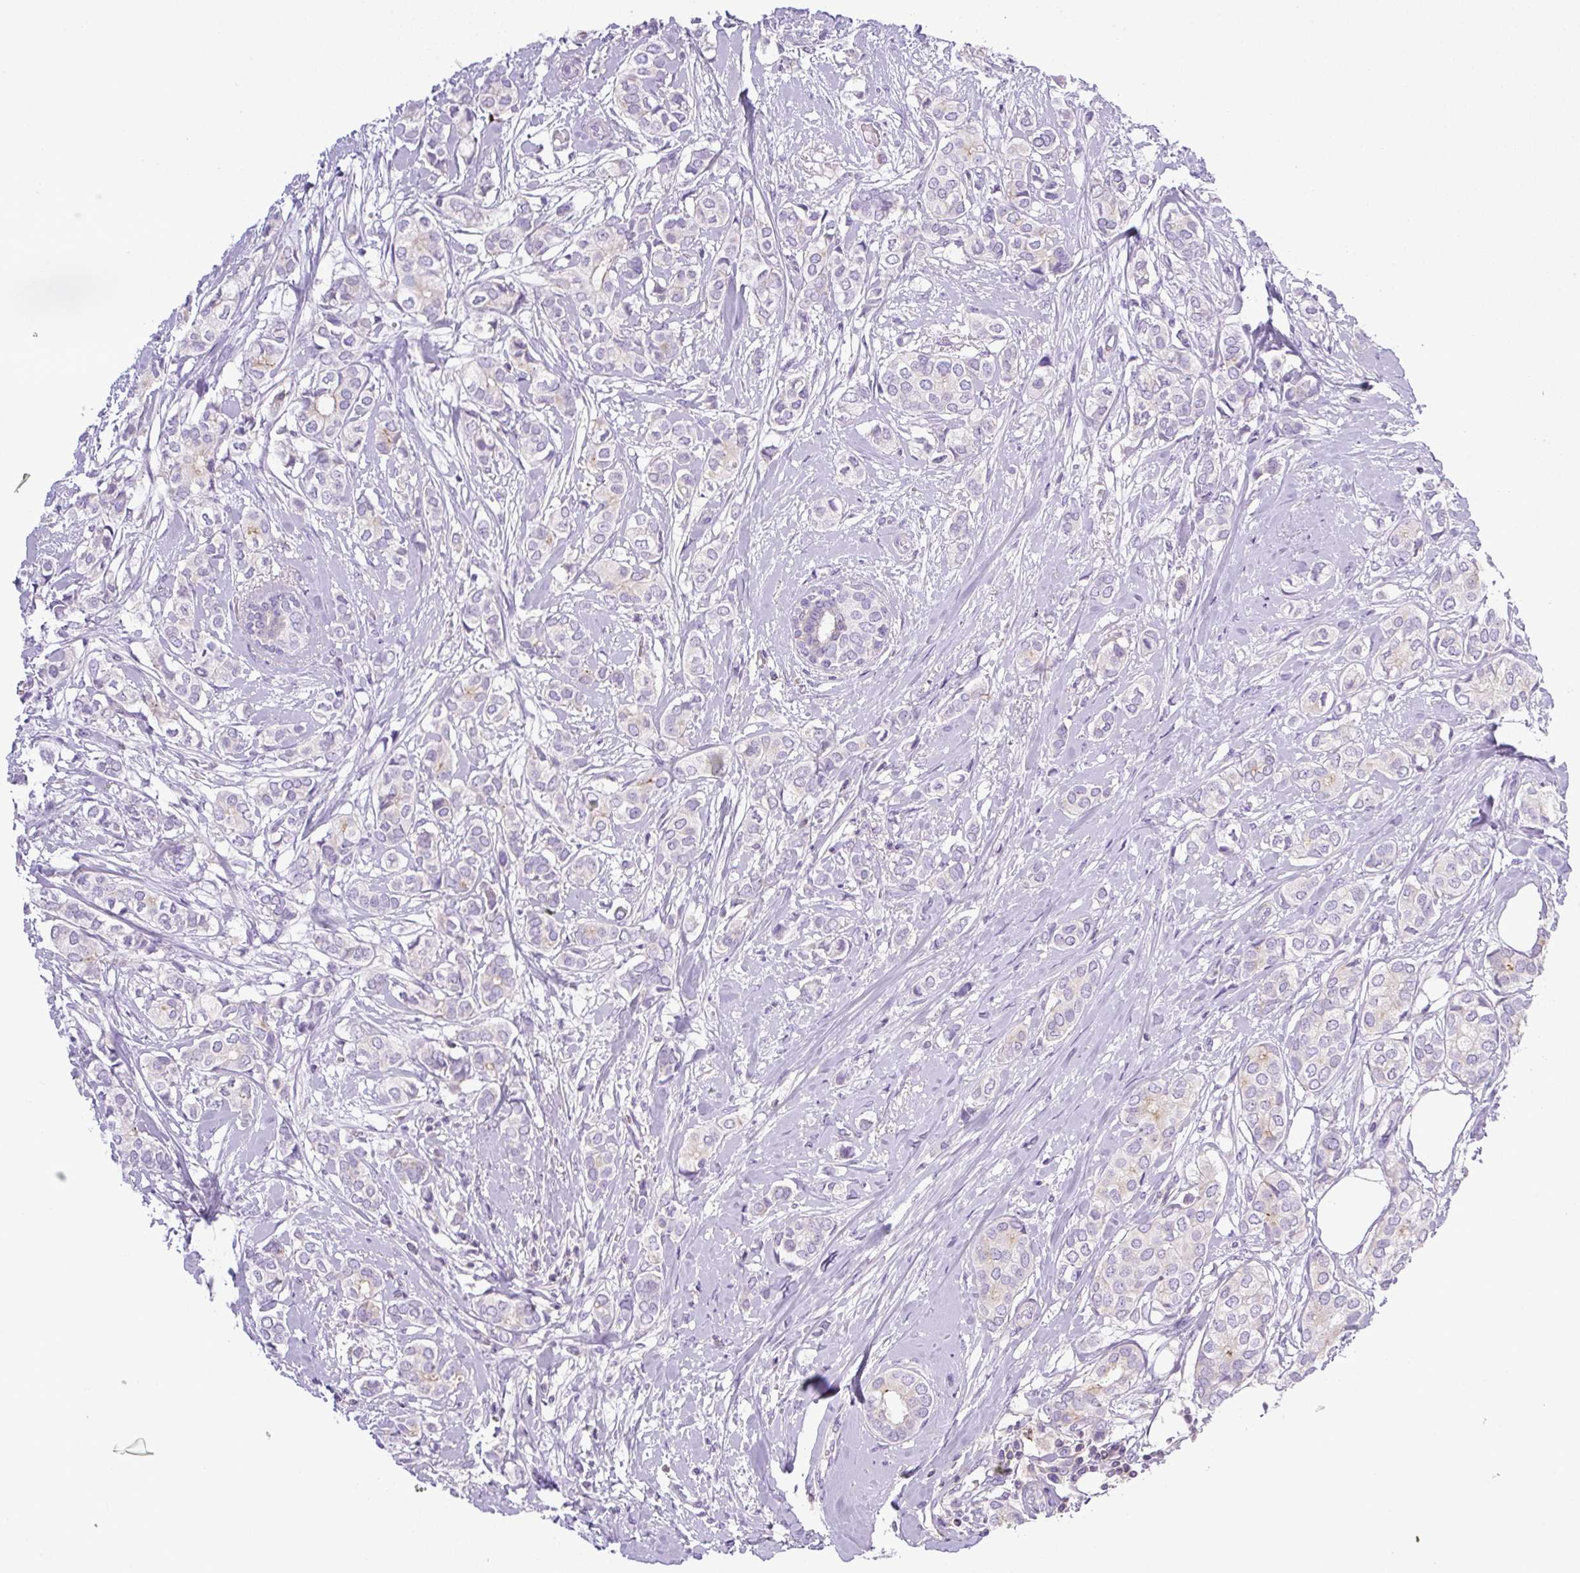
{"staining": {"intensity": "negative", "quantity": "none", "location": "none"}, "tissue": "breast cancer", "cell_type": "Tumor cells", "image_type": "cancer", "snomed": [{"axis": "morphology", "description": "Duct carcinoma"}, {"axis": "topography", "description": "Breast"}], "caption": "This is an immunohistochemistry (IHC) photomicrograph of human breast infiltrating ductal carcinoma. There is no positivity in tumor cells.", "gene": "PIP5KL1", "patient": {"sex": "female", "age": 73}}